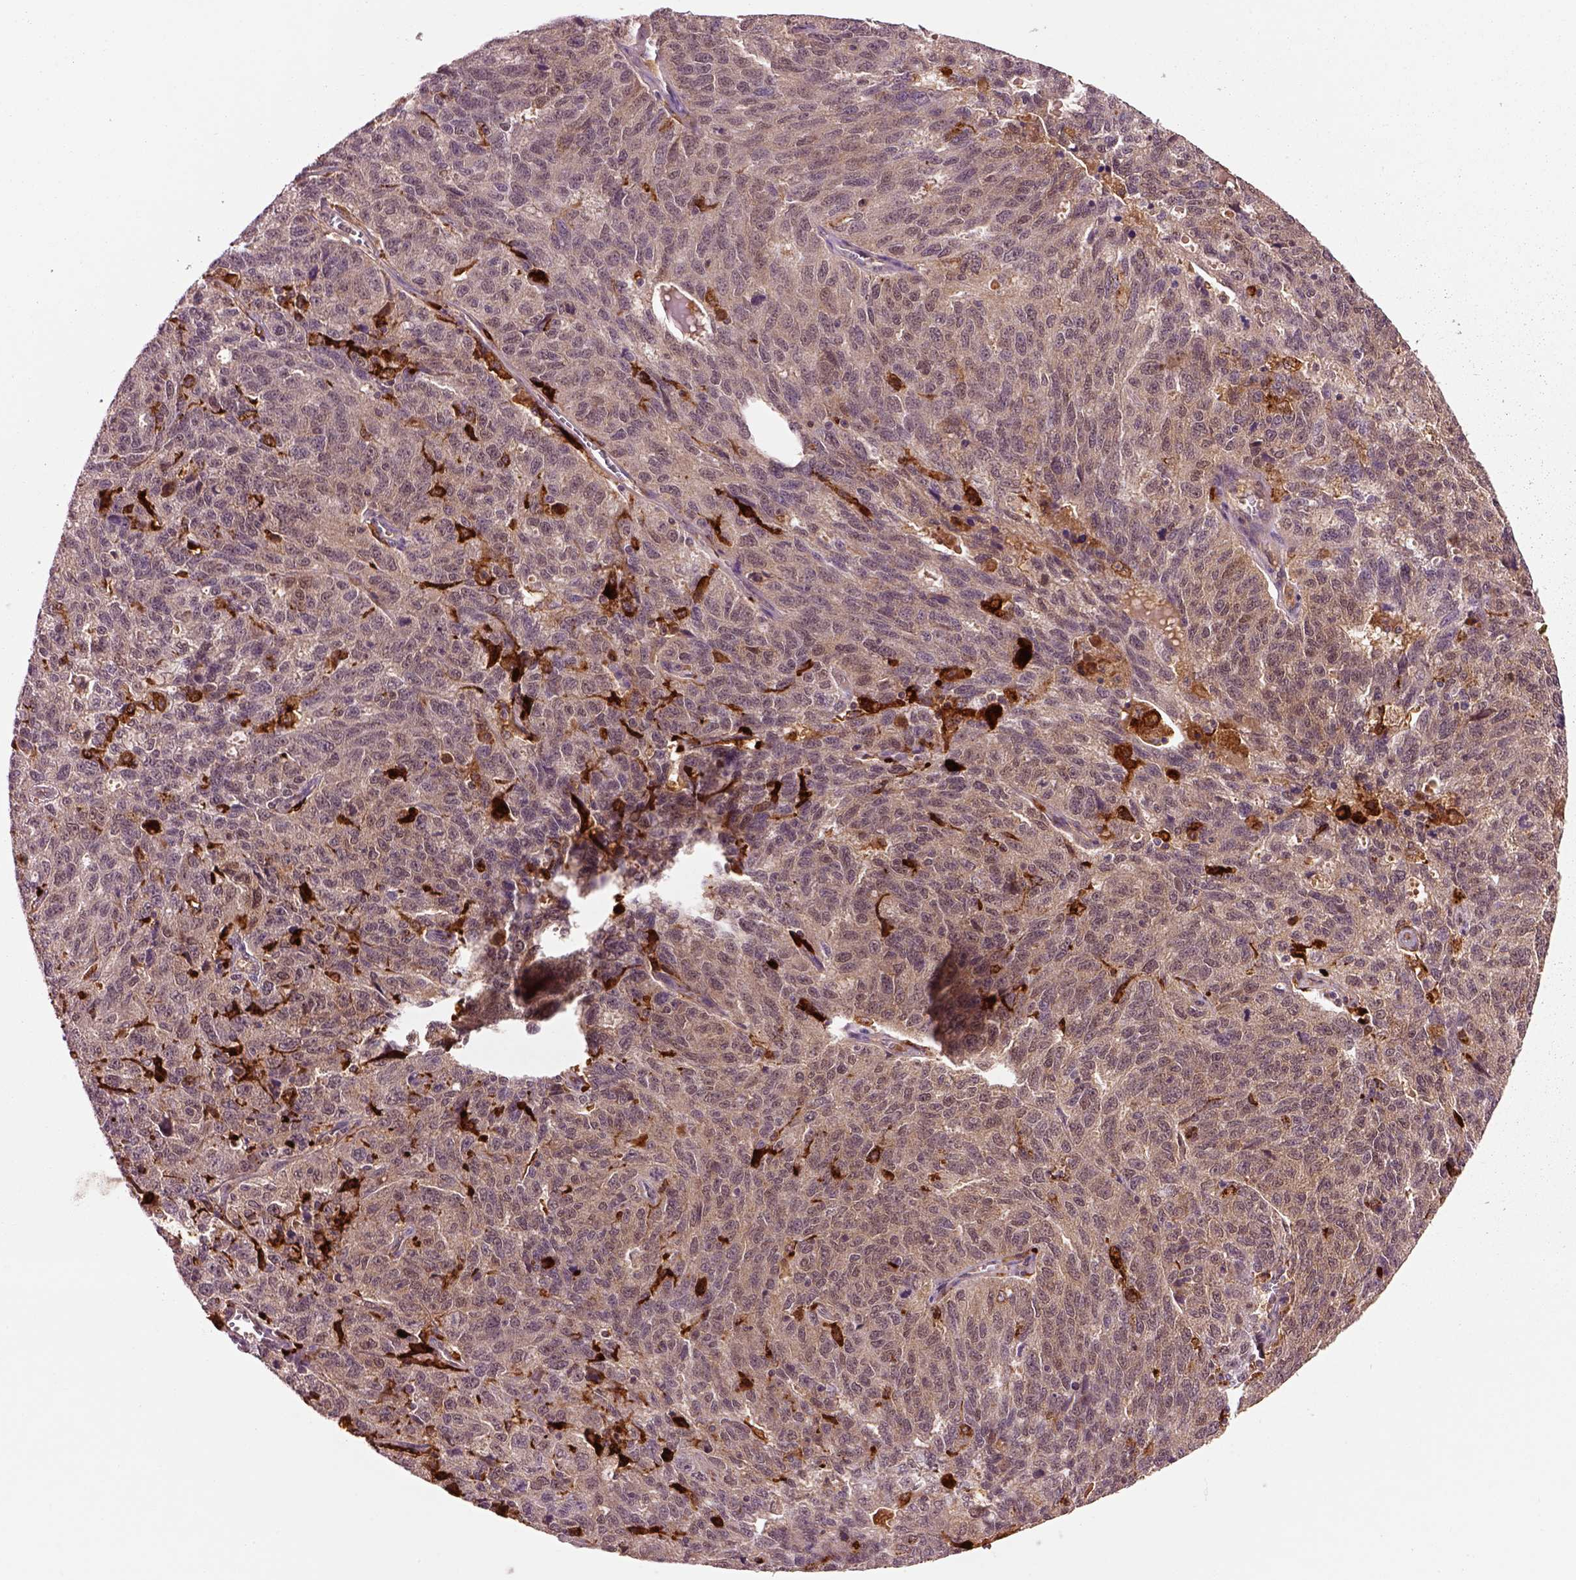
{"staining": {"intensity": "moderate", "quantity": ">75%", "location": "cytoplasmic/membranous"}, "tissue": "ovarian cancer", "cell_type": "Tumor cells", "image_type": "cancer", "snomed": [{"axis": "morphology", "description": "Cystadenocarcinoma, serous, NOS"}, {"axis": "topography", "description": "Ovary"}], "caption": "IHC micrograph of ovarian serous cystadenocarcinoma stained for a protein (brown), which exhibits medium levels of moderate cytoplasmic/membranous staining in approximately >75% of tumor cells.", "gene": "MDP1", "patient": {"sex": "female", "age": 71}}